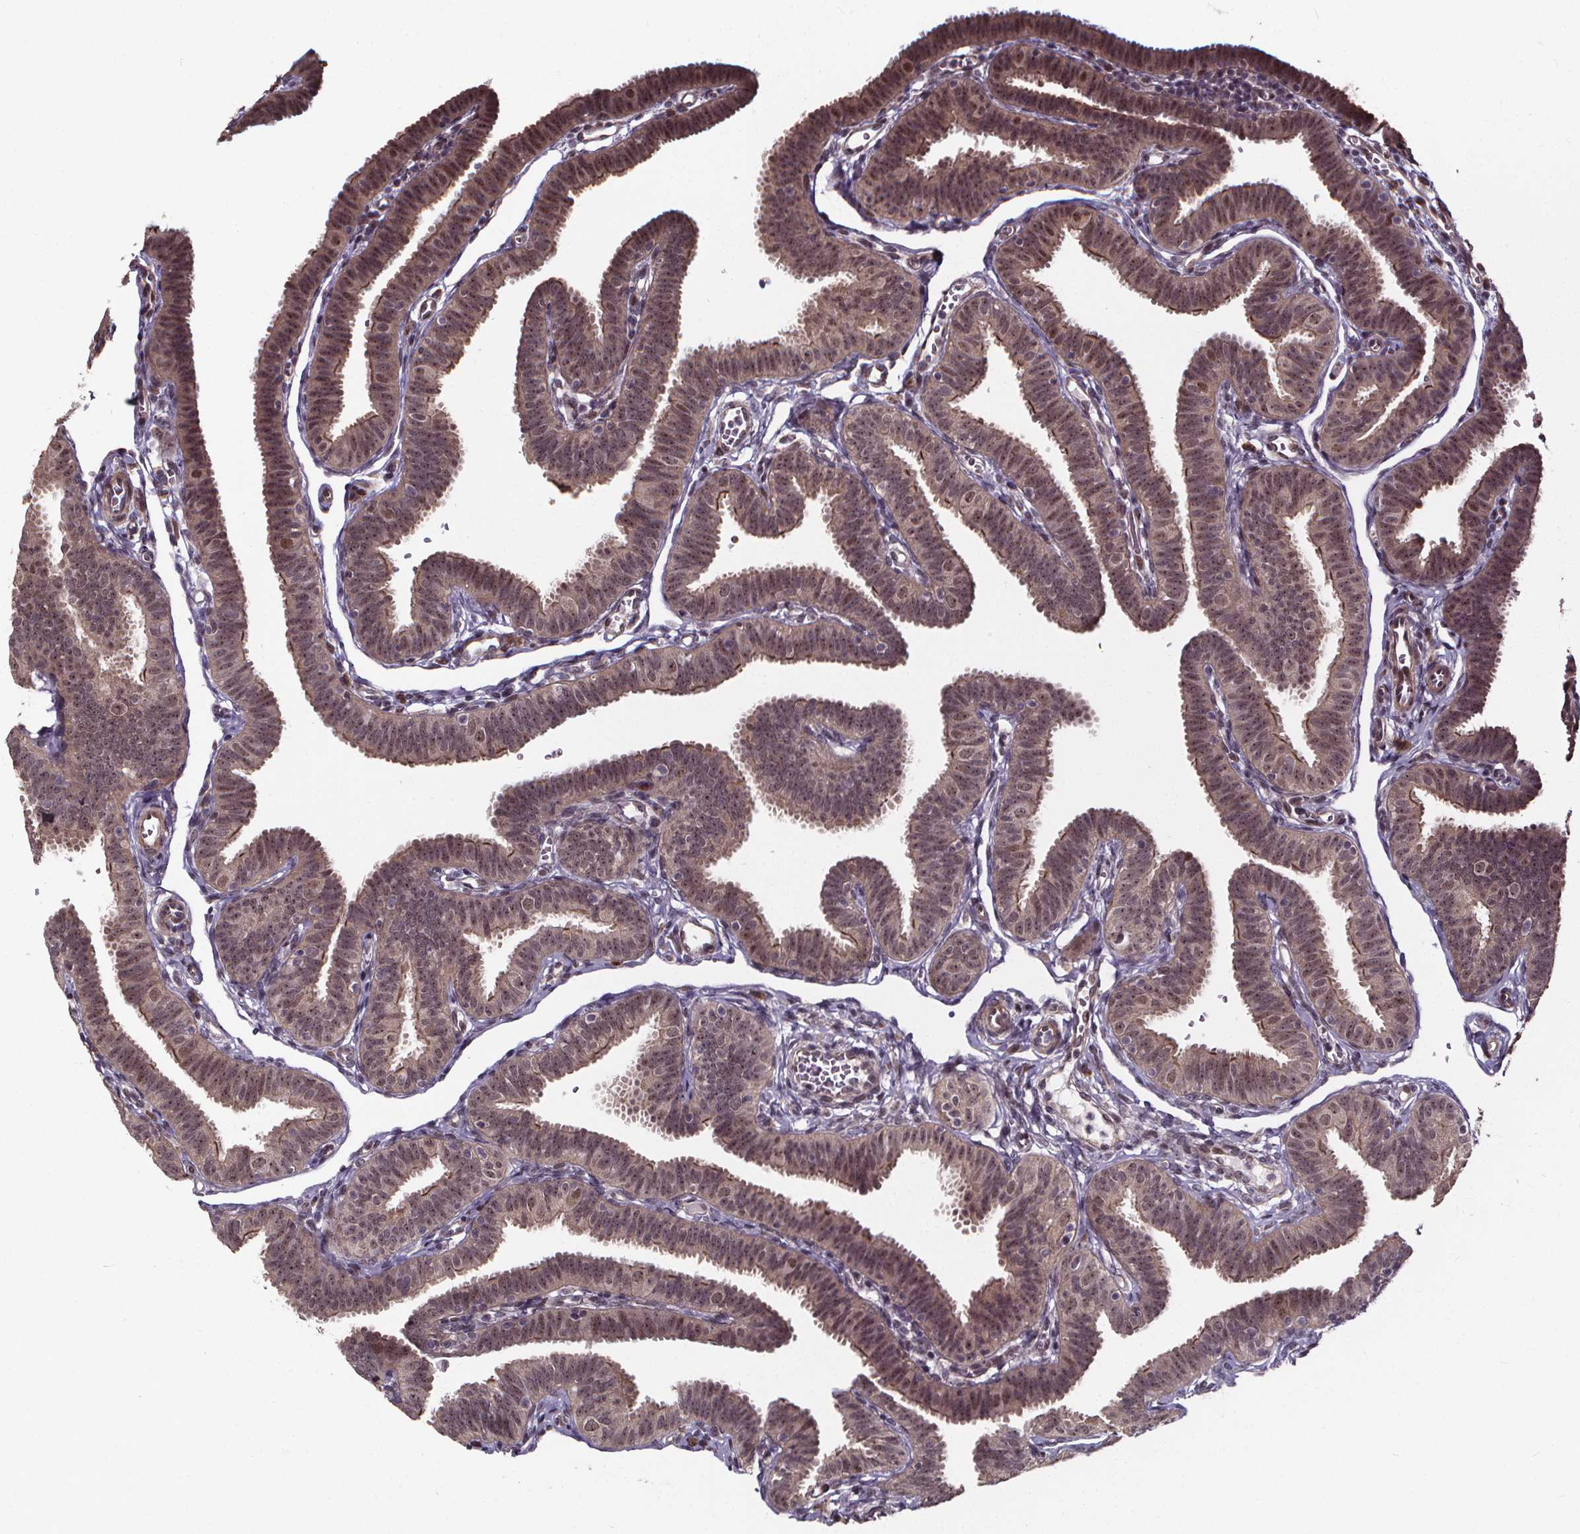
{"staining": {"intensity": "moderate", "quantity": "25%-75%", "location": "cytoplasmic/membranous,nuclear"}, "tissue": "fallopian tube", "cell_type": "Glandular cells", "image_type": "normal", "snomed": [{"axis": "morphology", "description": "Normal tissue, NOS"}, {"axis": "topography", "description": "Fallopian tube"}], "caption": "DAB (3,3'-diaminobenzidine) immunohistochemical staining of unremarkable human fallopian tube demonstrates moderate cytoplasmic/membranous,nuclear protein expression in approximately 25%-75% of glandular cells.", "gene": "DDIT3", "patient": {"sex": "female", "age": 25}}